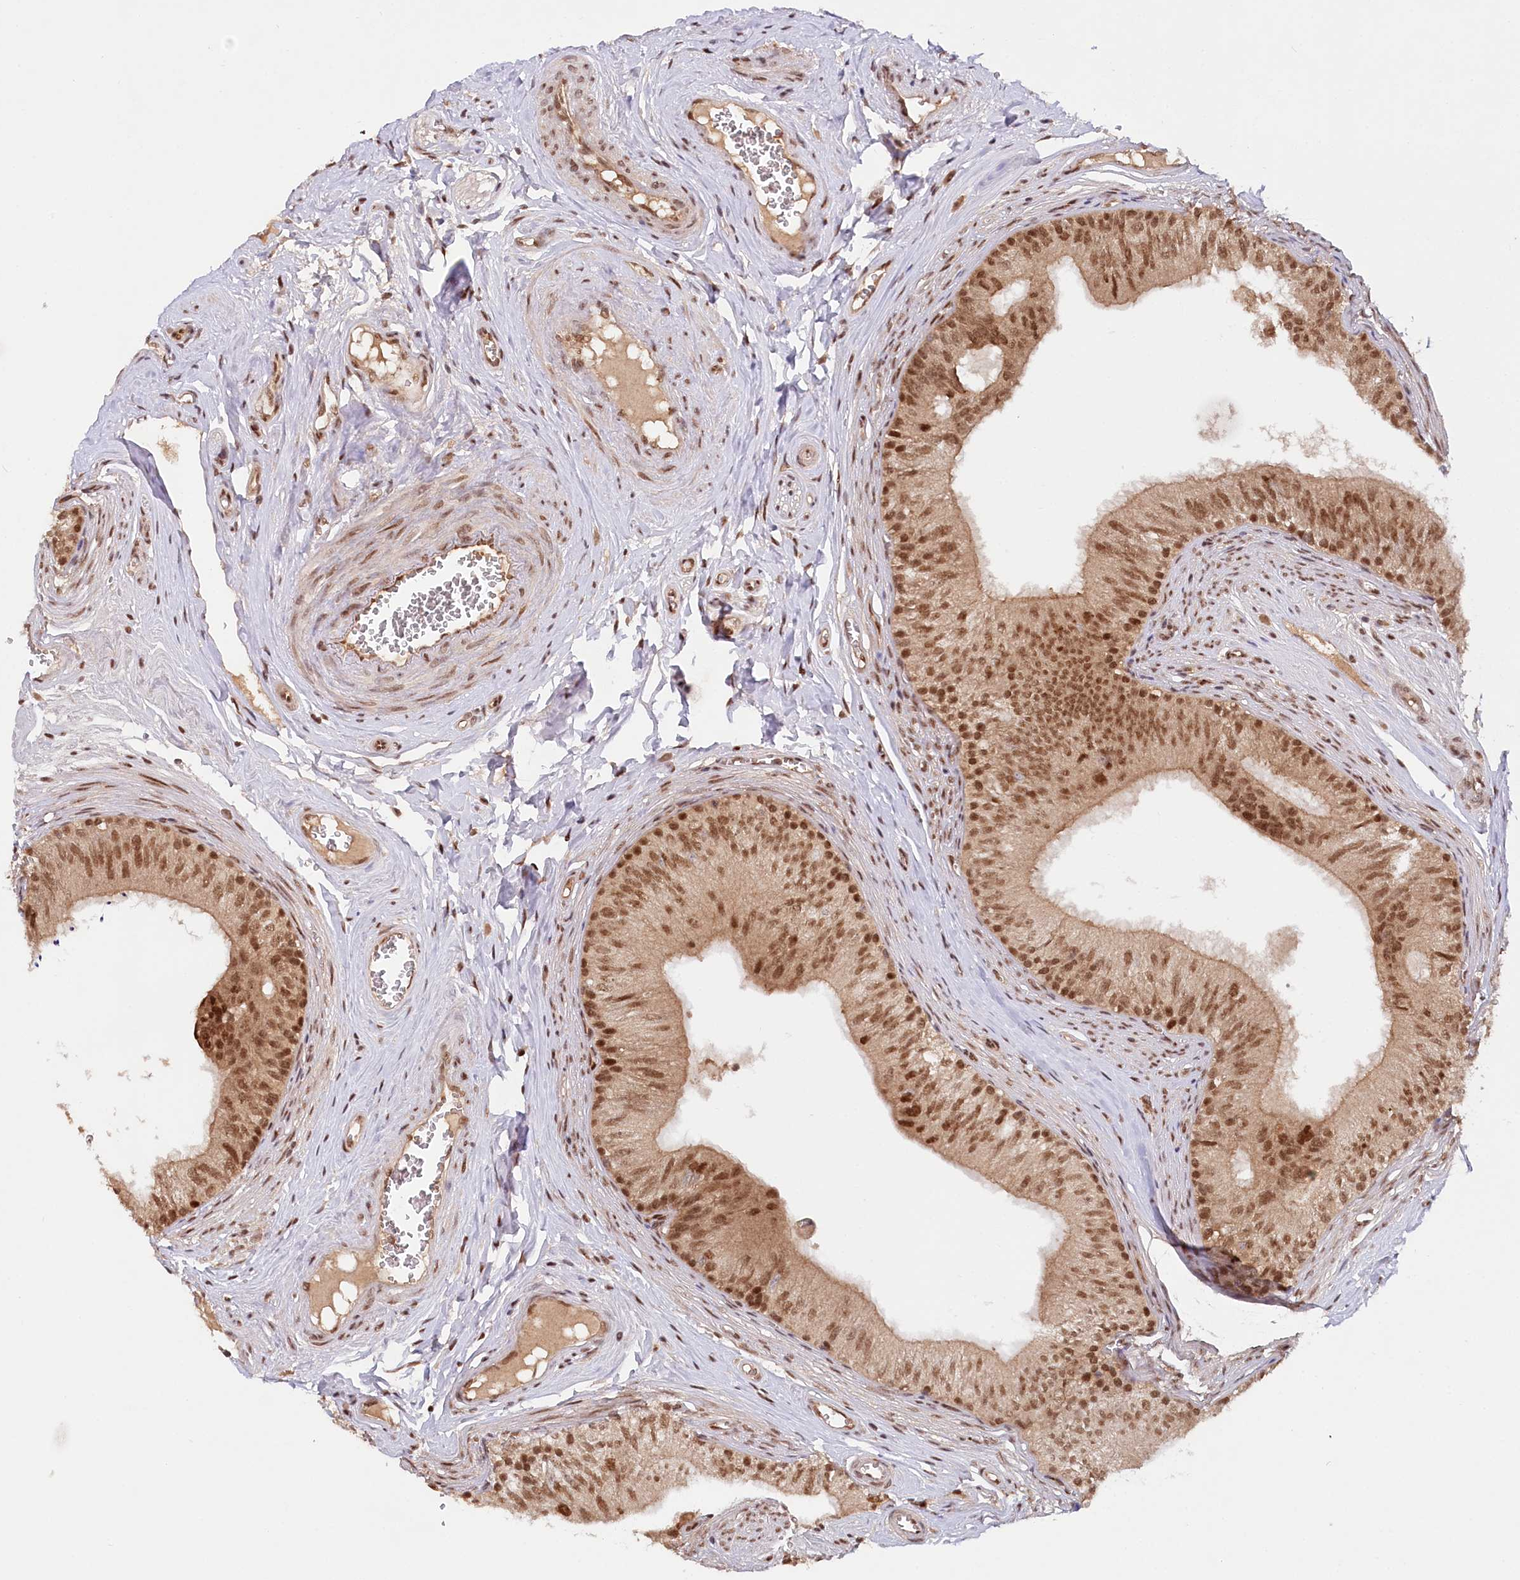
{"staining": {"intensity": "moderate", "quantity": ">75%", "location": "cytoplasmic/membranous,nuclear"}, "tissue": "epididymis", "cell_type": "Glandular cells", "image_type": "normal", "snomed": [{"axis": "morphology", "description": "Normal tissue, NOS"}, {"axis": "topography", "description": "Epididymis"}], "caption": "Protein staining shows moderate cytoplasmic/membranous,nuclear positivity in about >75% of glandular cells in unremarkable epididymis. (DAB (3,3'-diaminobenzidine) IHC, brown staining for protein, blue staining for nuclei).", "gene": "CCDC65", "patient": {"sex": "male", "age": 46}}